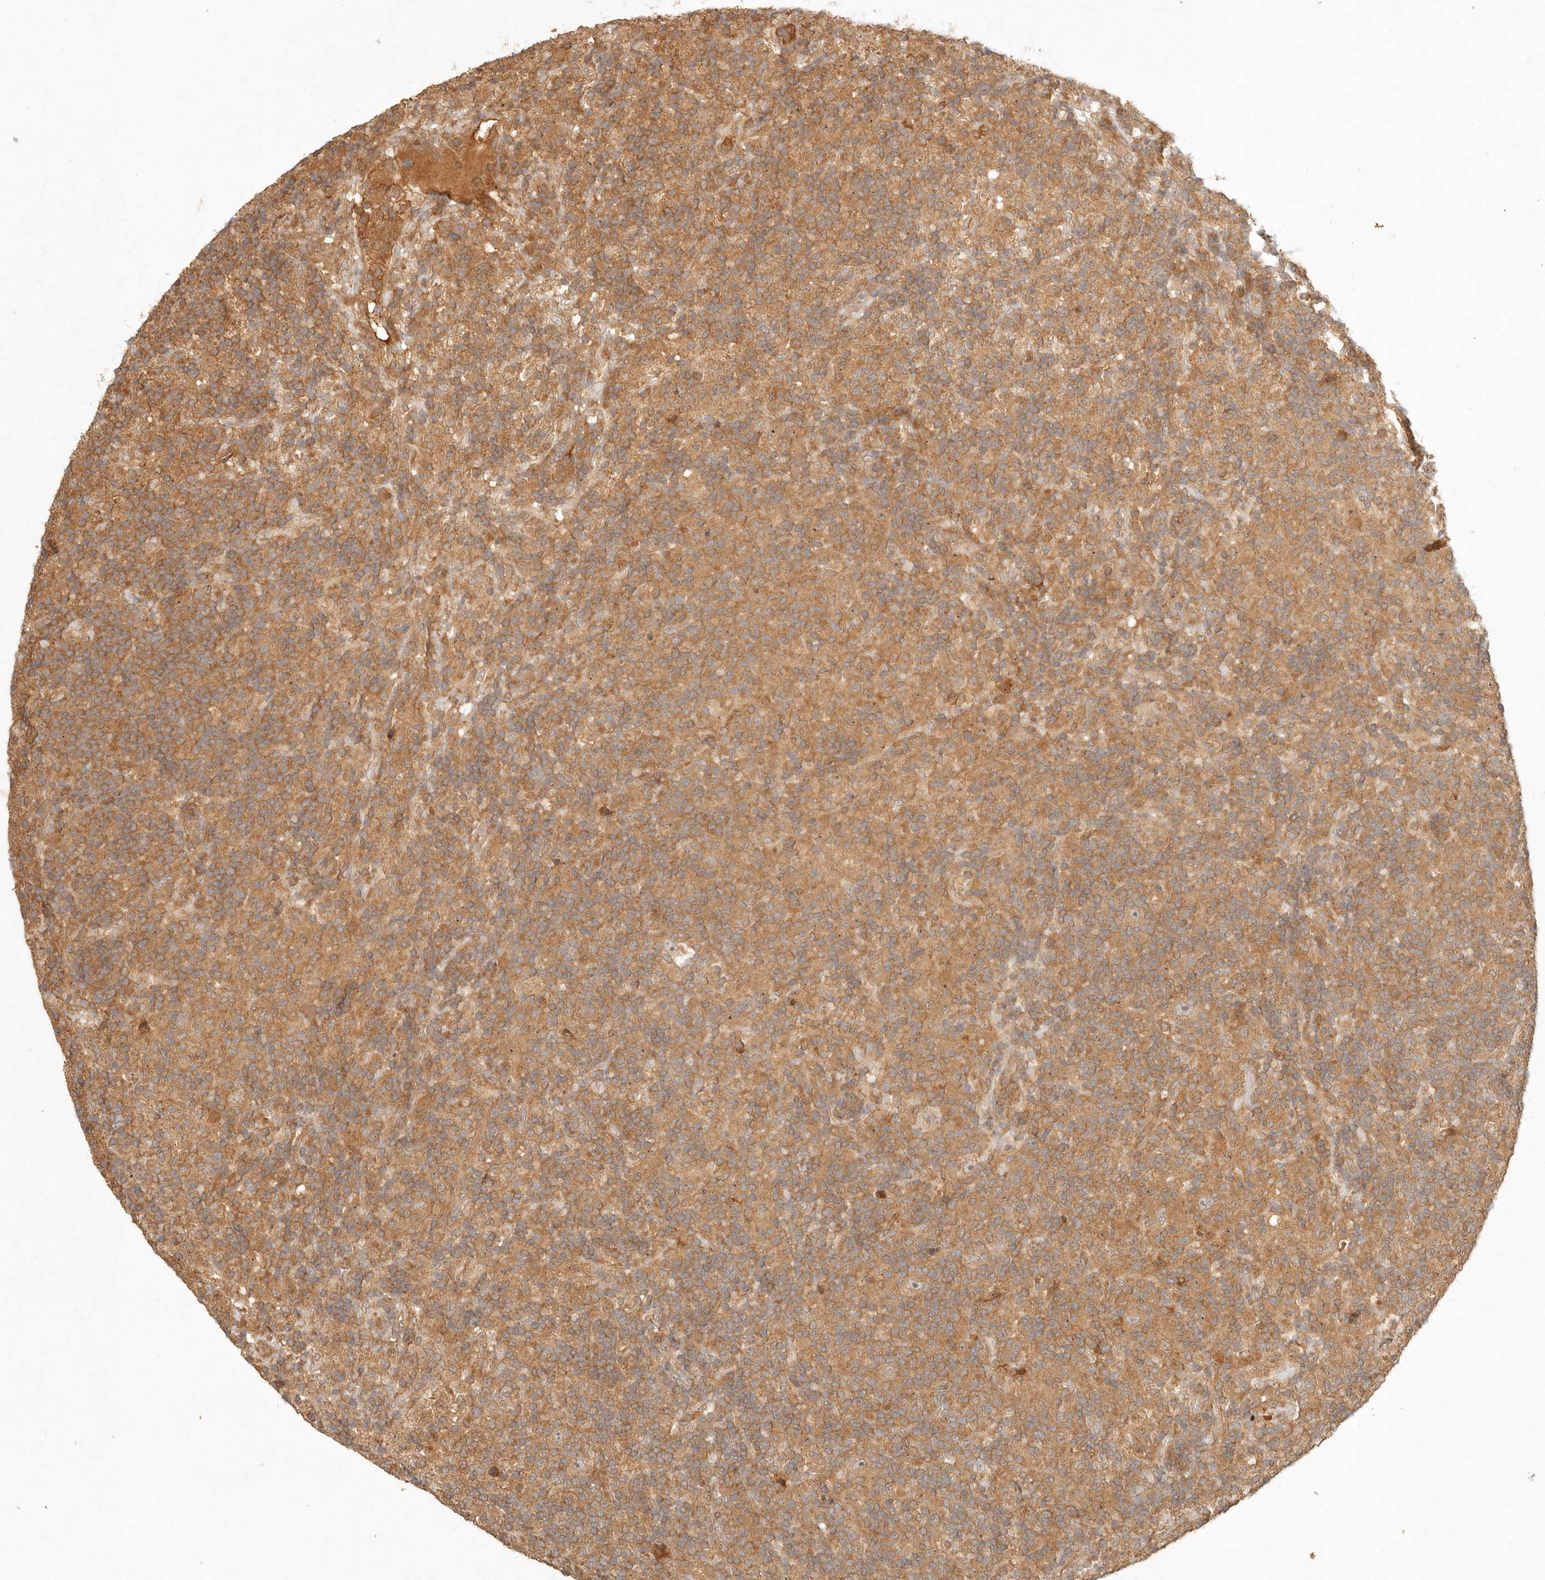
{"staining": {"intensity": "weak", "quantity": "25%-75%", "location": "cytoplasmic/membranous"}, "tissue": "lymphoma", "cell_type": "Tumor cells", "image_type": "cancer", "snomed": [{"axis": "morphology", "description": "Hodgkin's disease, NOS"}, {"axis": "topography", "description": "Lymph node"}], "caption": "Immunohistochemical staining of lymphoma displays low levels of weak cytoplasmic/membranous protein expression in about 25%-75% of tumor cells. The protein is stained brown, and the nuclei are stained in blue (DAB IHC with brightfield microscopy, high magnification).", "gene": "ANKRD61", "patient": {"sex": "male", "age": 70}}